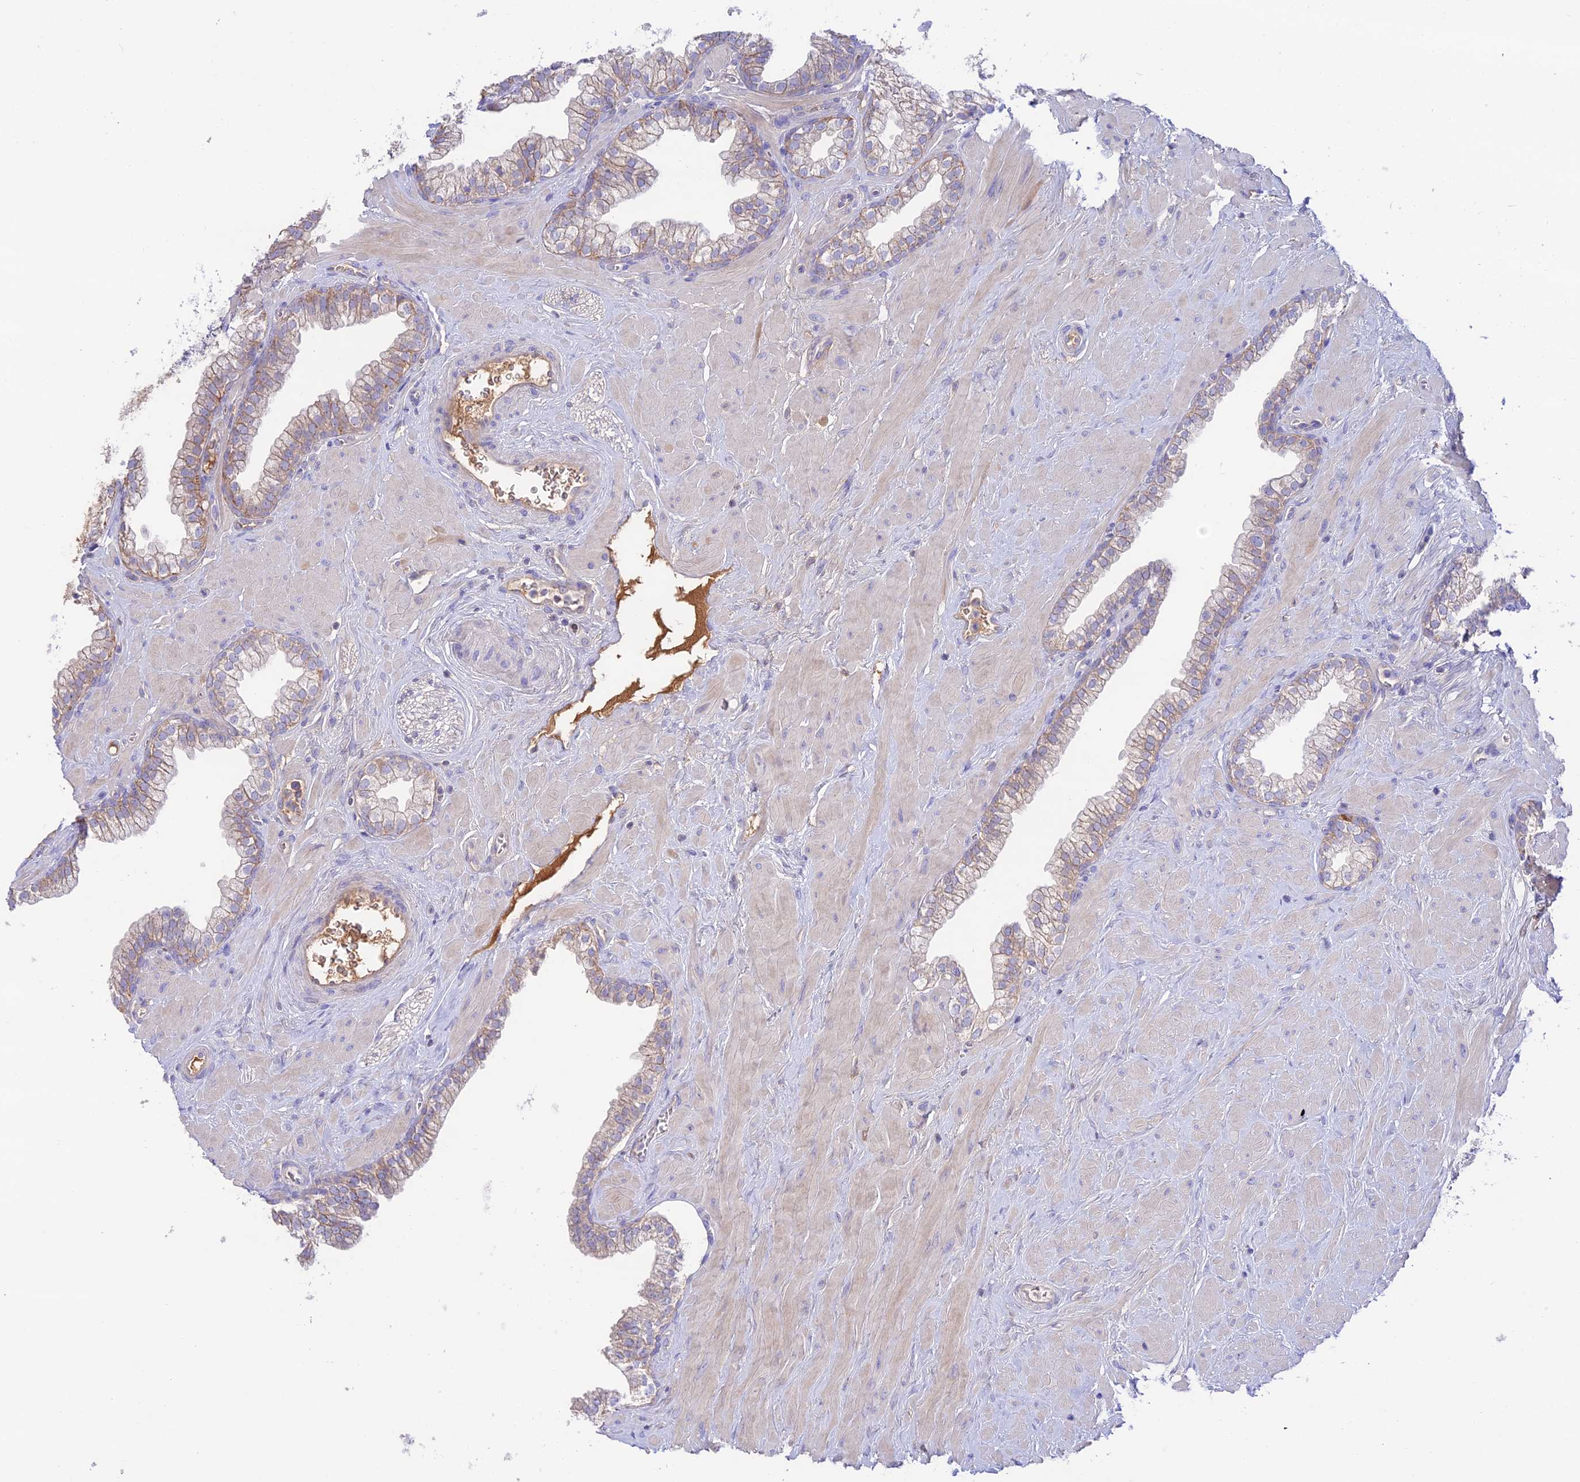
{"staining": {"intensity": "weak", "quantity": "25%-75%", "location": "cytoplasmic/membranous"}, "tissue": "prostate", "cell_type": "Glandular cells", "image_type": "normal", "snomed": [{"axis": "morphology", "description": "Normal tissue, NOS"}, {"axis": "morphology", "description": "Urothelial carcinoma, Low grade"}, {"axis": "topography", "description": "Urinary bladder"}, {"axis": "topography", "description": "Prostate"}], "caption": "Immunohistochemical staining of benign human prostate shows low levels of weak cytoplasmic/membranous expression in about 25%-75% of glandular cells. The staining was performed using DAB to visualize the protein expression in brown, while the nuclei were stained in blue with hematoxylin (Magnification: 20x).", "gene": "NLRP9", "patient": {"sex": "male", "age": 60}}